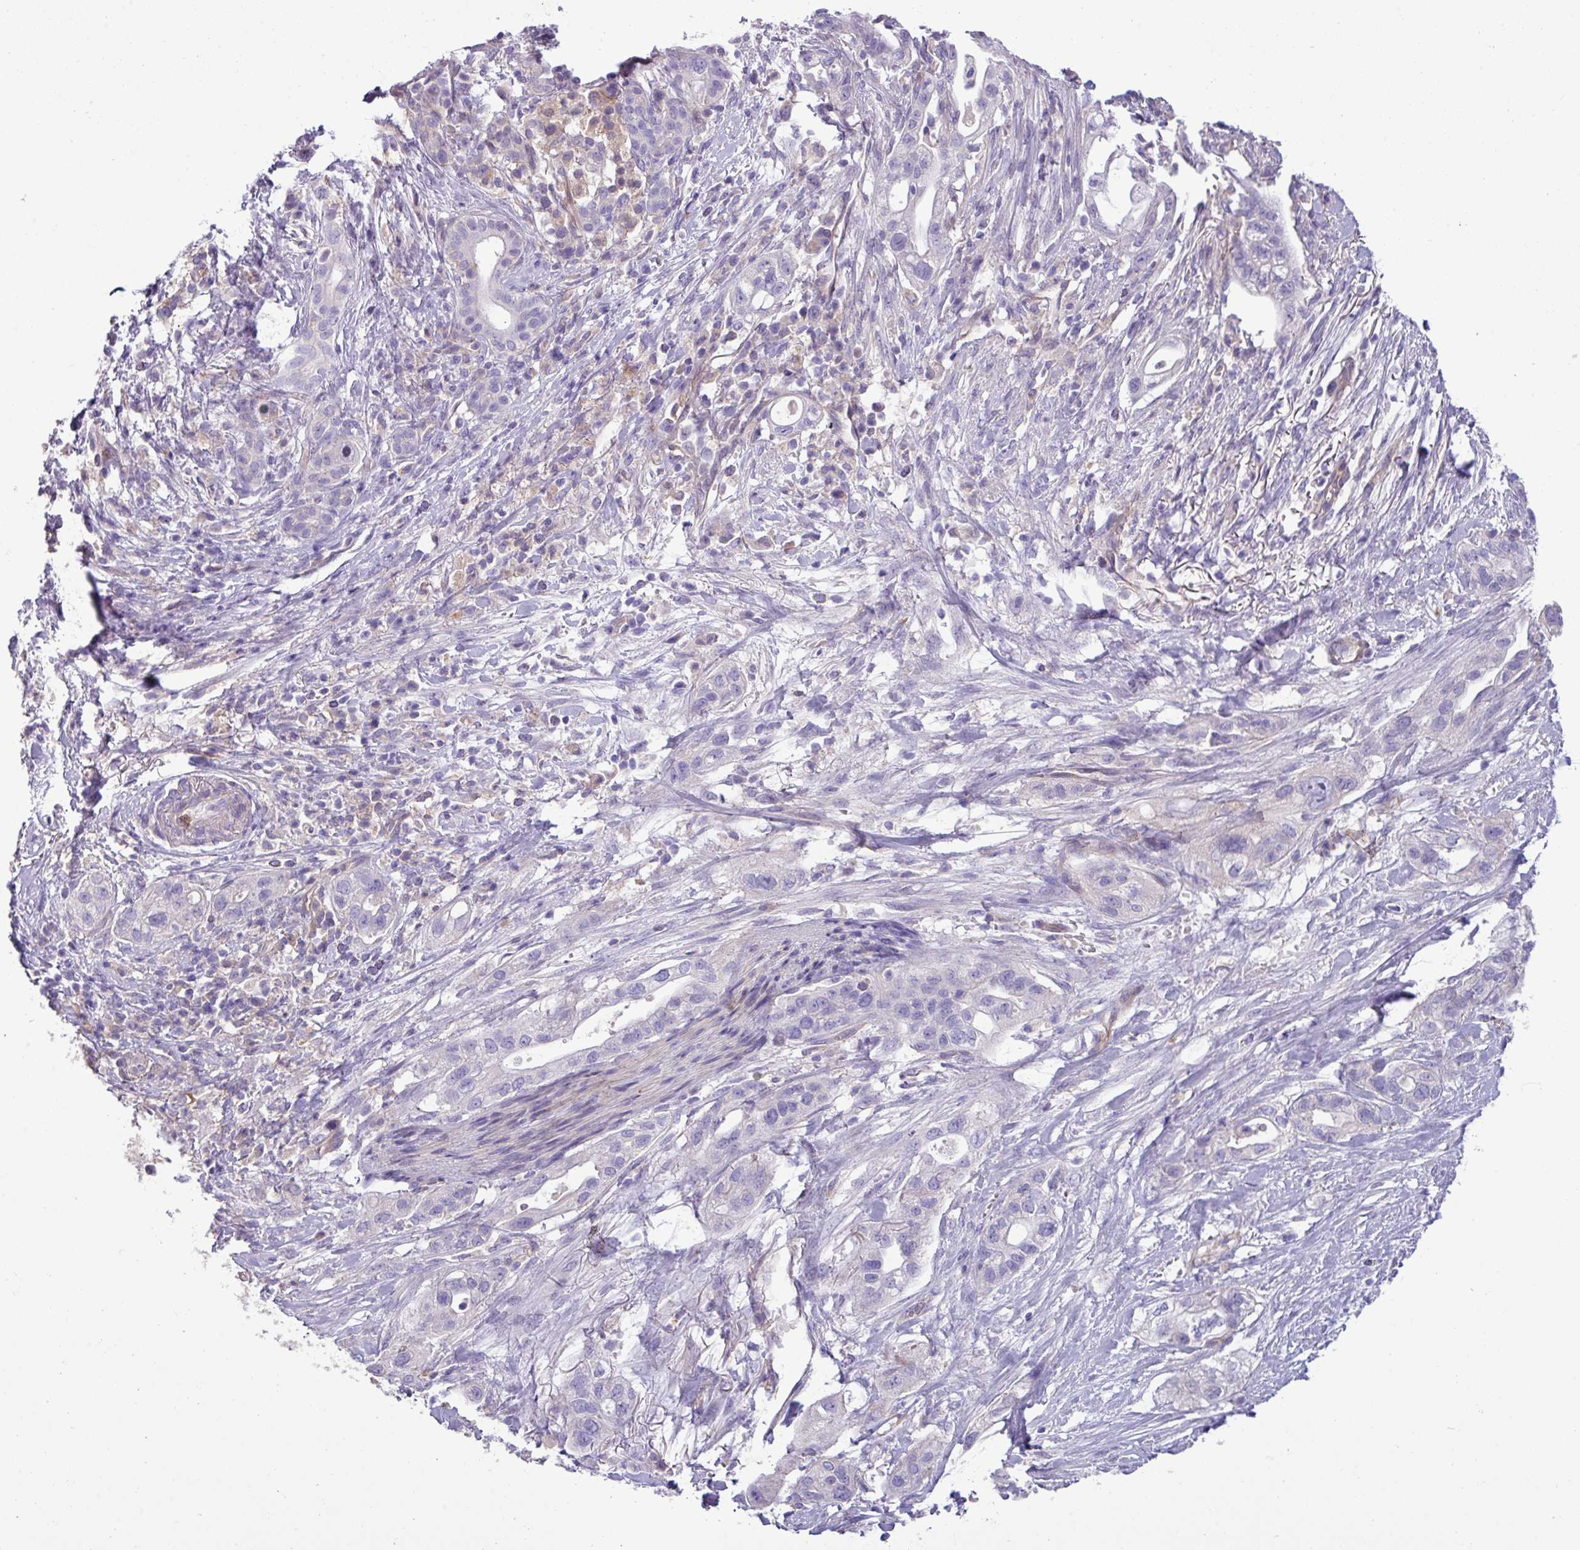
{"staining": {"intensity": "negative", "quantity": "none", "location": "none"}, "tissue": "pancreatic cancer", "cell_type": "Tumor cells", "image_type": "cancer", "snomed": [{"axis": "morphology", "description": "Adenocarcinoma, NOS"}, {"axis": "topography", "description": "Pancreas"}], "caption": "An immunohistochemistry (IHC) micrograph of pancreatic adenocarcinoma is shown. There is no staining in tumor cells of pancreatic adenocarcinoma. (Immunohistochemistry (ihc), brightfield microscopy, high magnification).", "gene": "KIRREL3", "patient": {"sex": "male", "age": 44}}